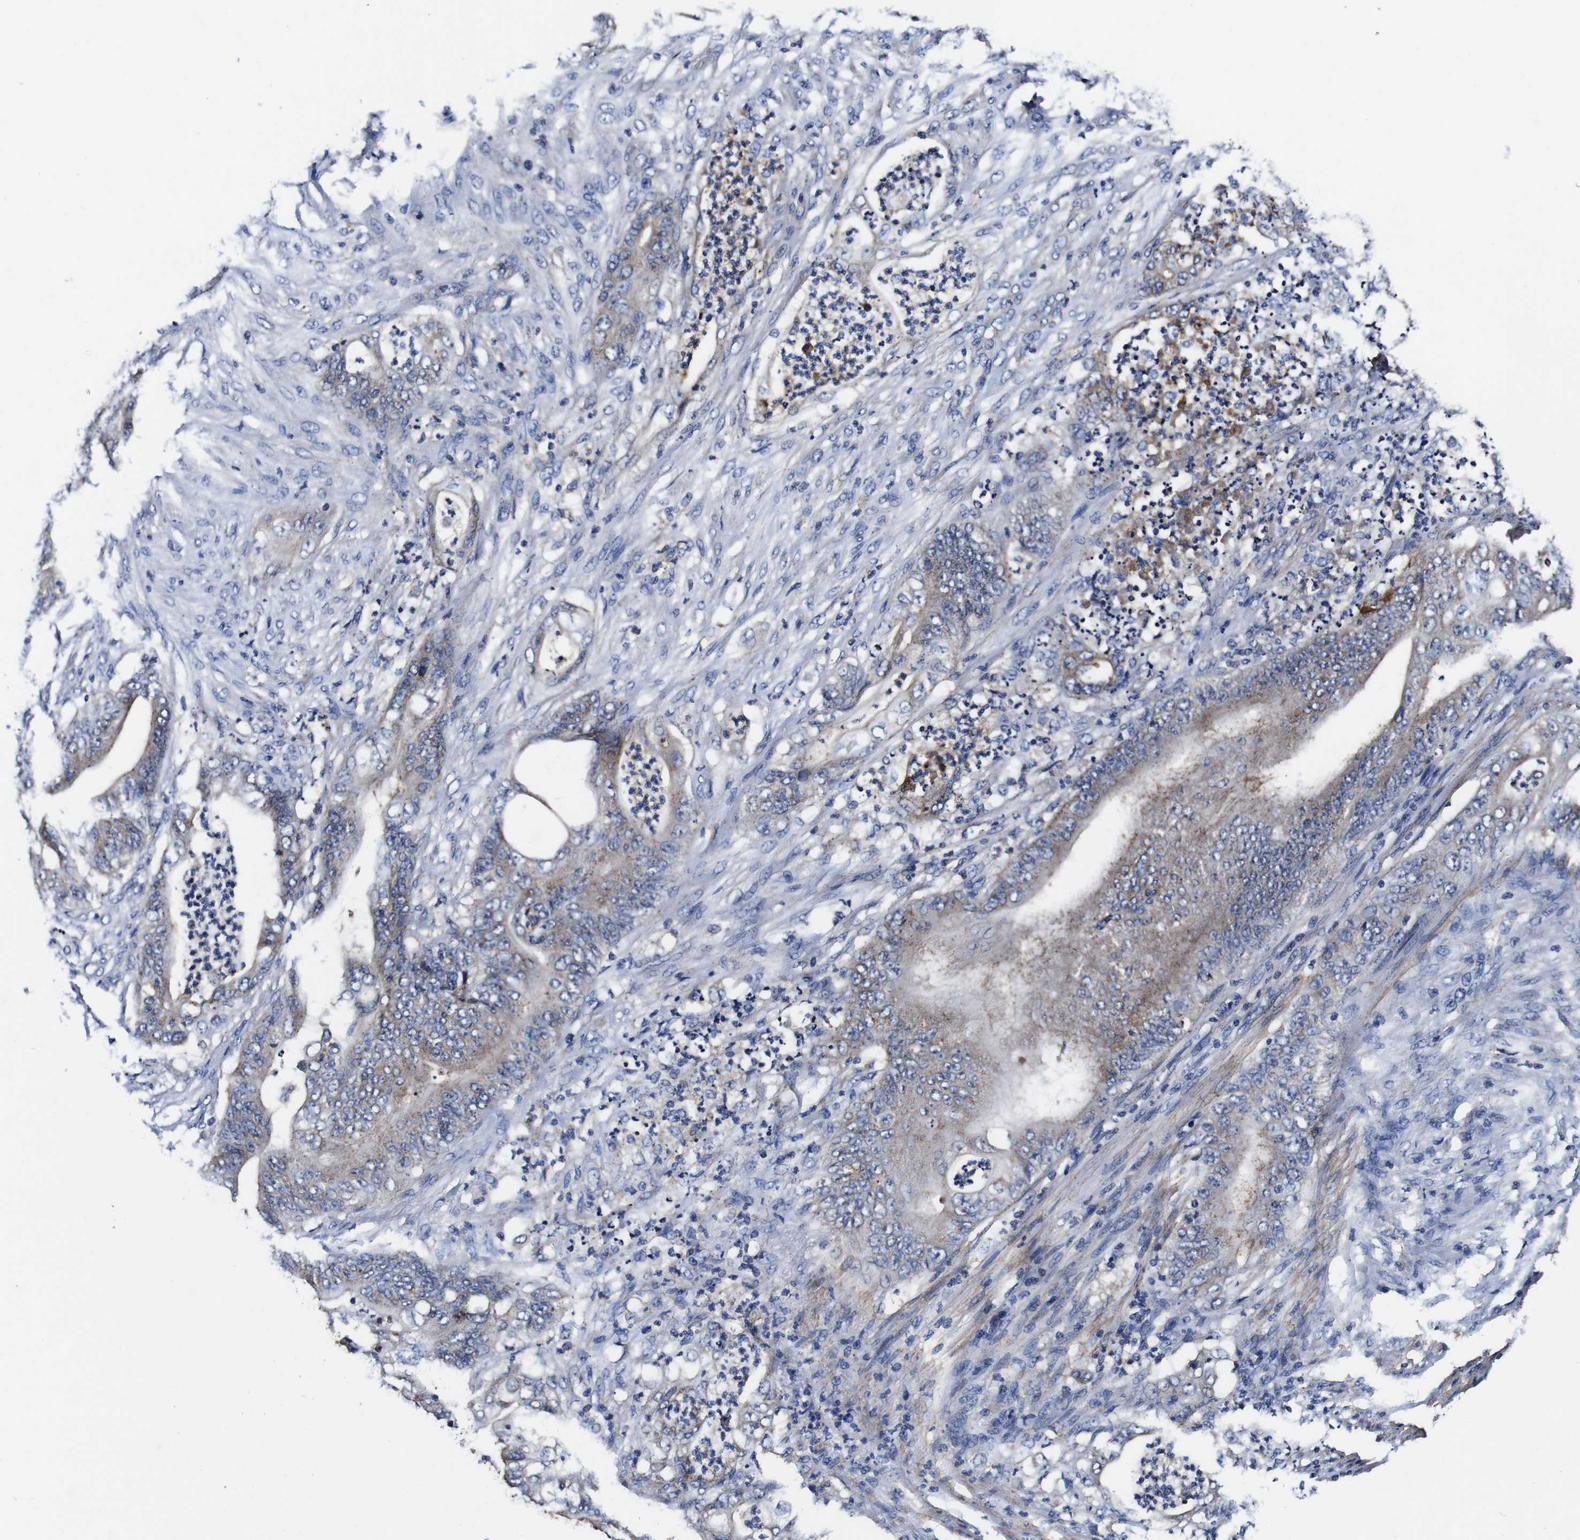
{"staining": {"intensity": "weak", "quantity": "25%-75%", "location": "cytoplasmic/membranous"}, "tissue": "stomach cancer", "cell_type": "Tumor cells", "image_type": "cancer", "snomed": [{"axis": "morphology", "description": "Adenocarcinoma, NOS"}, {"axis": "topography", "description": "Stomach"}], "caption": "Adenocarcinoma (stomach) was stained to show a protein in brown. There is low levels of weak cytoplasmic/membranous staining in approximately 25%-75% of tumor cells.", "gene": "PDCD6IP", "patient": {"sex": "female", "age": 73}}